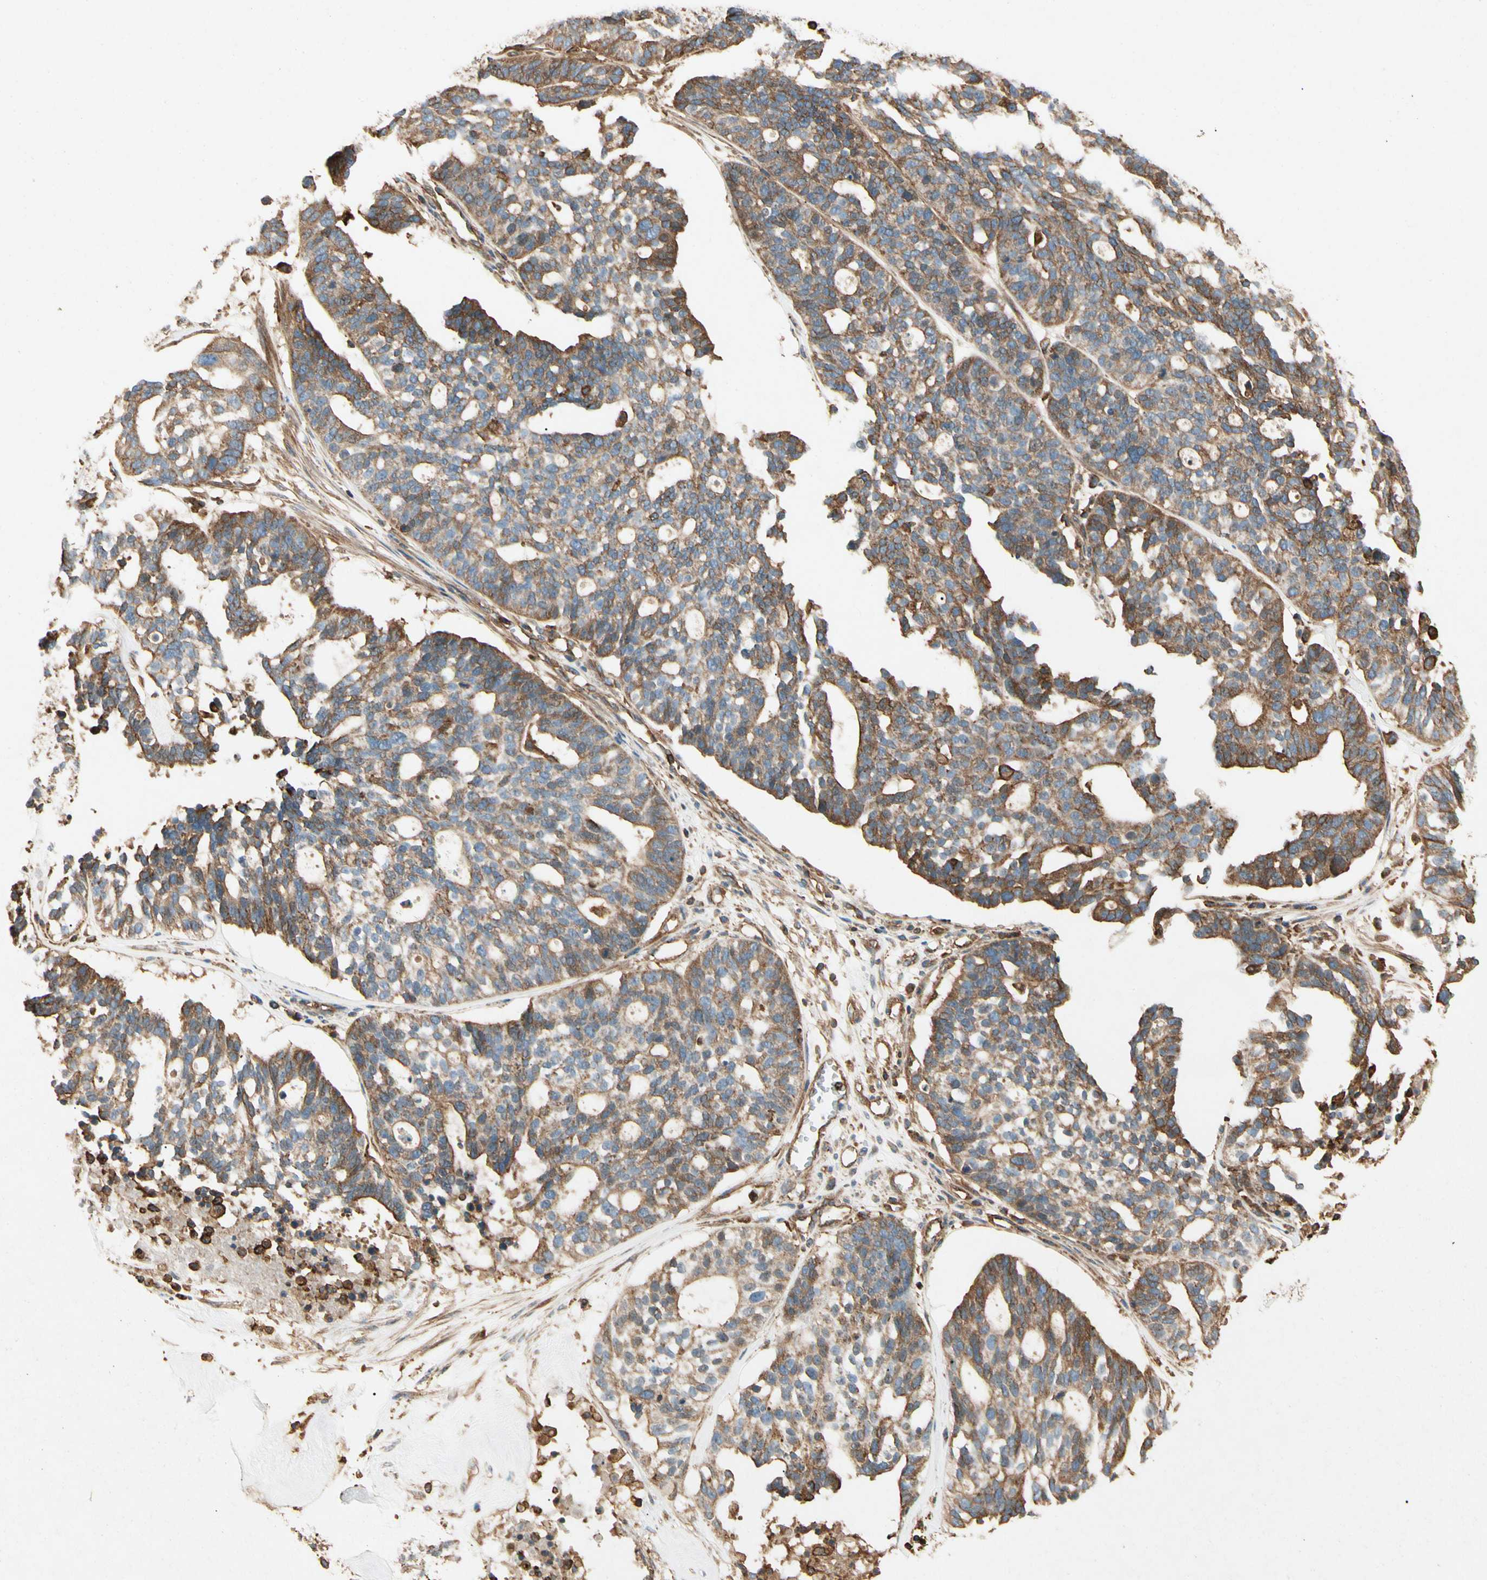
{"staining": {"intensity": "moderate", "quantity": ">75%", "location": "cytoplasmic/membranous"}, "tissue": "ovarian cancer", "cell_type": "Tumor cells", "image_type": "cancer", "snomed": [{"axis": "morphology", "description": "Cystadenocarcinoma, serous, NOS"}, {"axis": "topography", "description": "Ovary"}], "caption": "The histopathology image displays a brown stain indicating the presence of a protein in the cytoplasmic/membranous of tumor cells in ovarian serous cystadenocarcinoma.", "gene": "ARPC2", "patient": {"sex": "female", "age": 59}}